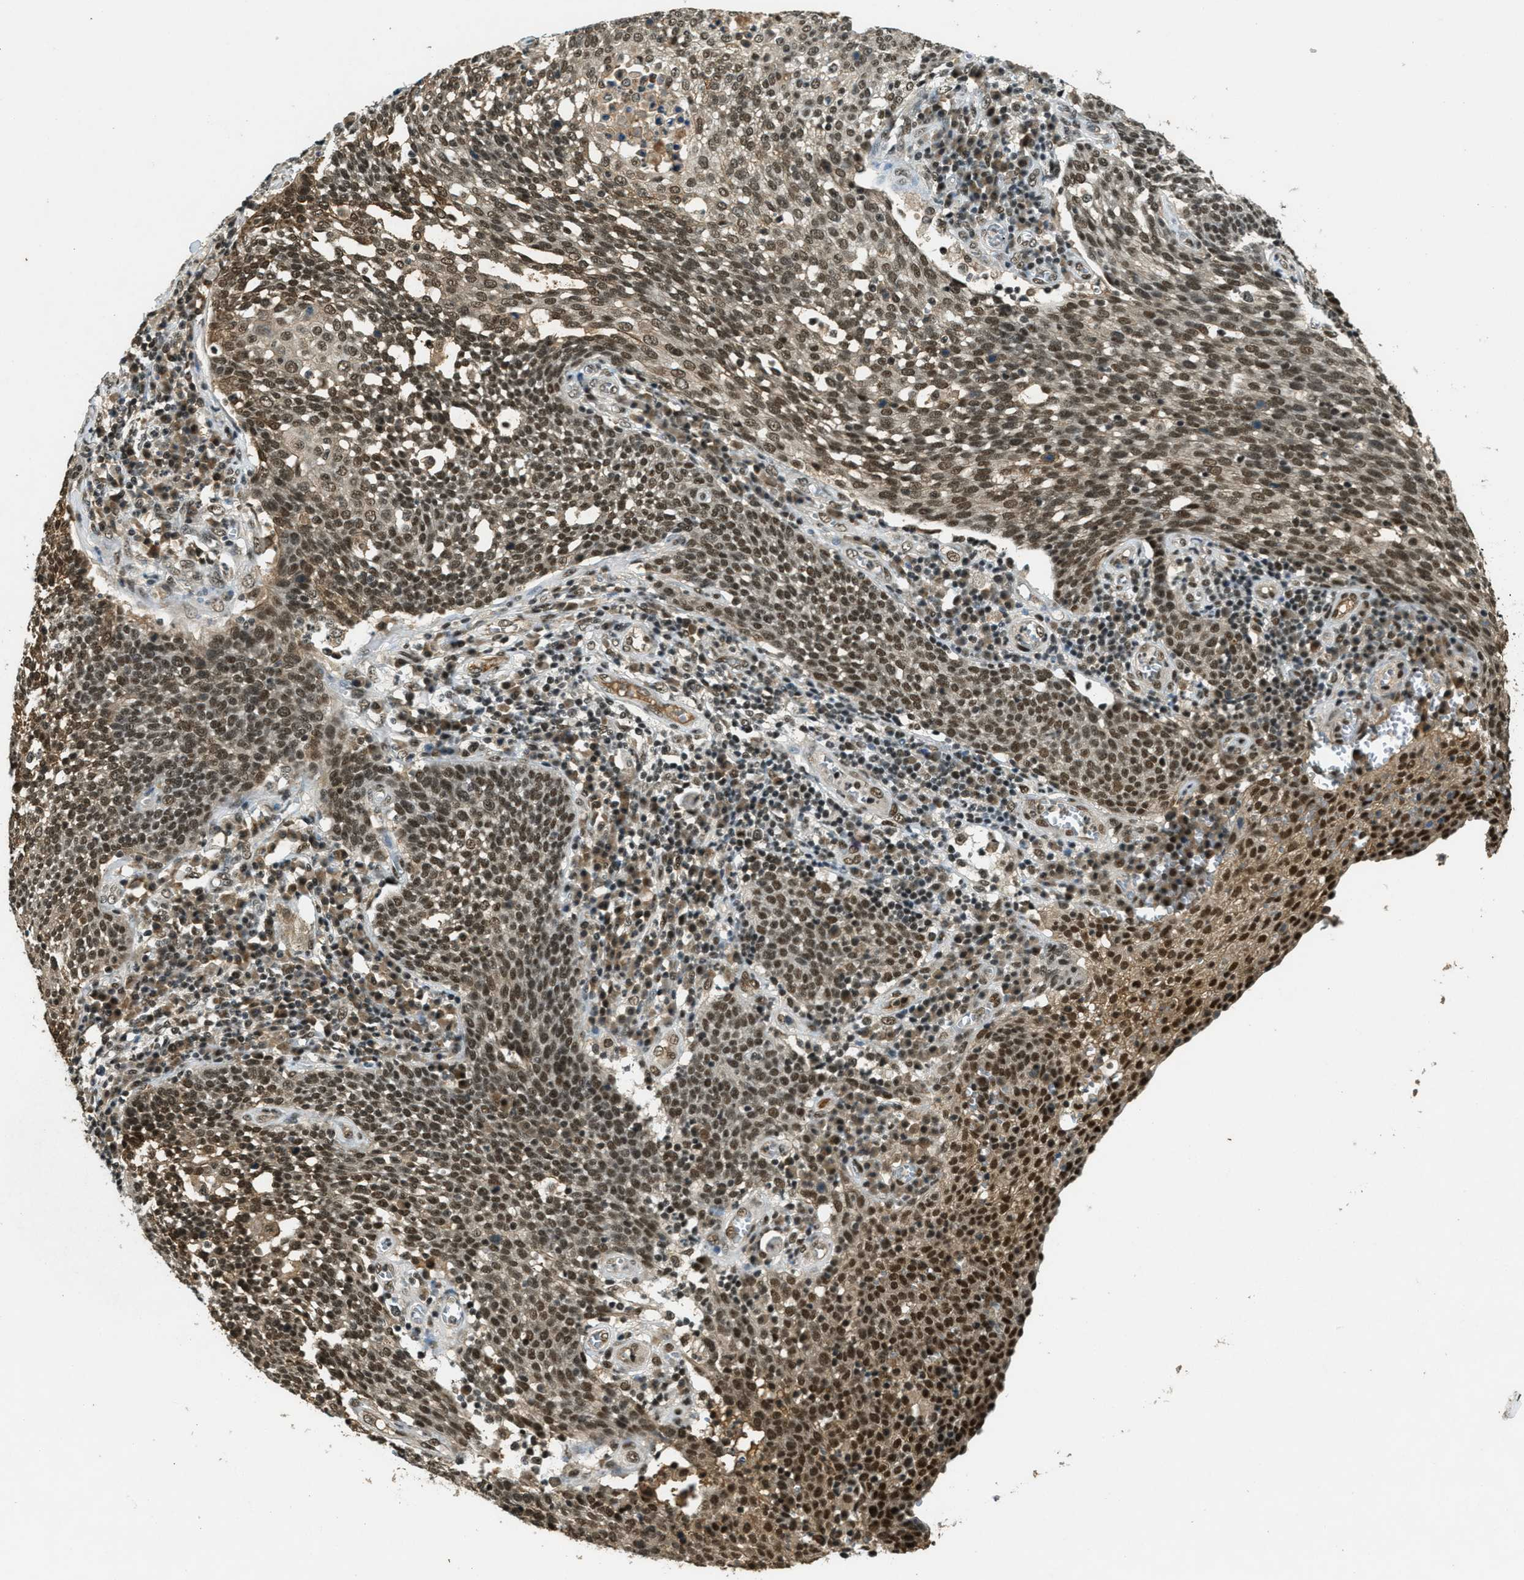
{"staining": {"intensity": "strong", "quantity": ">75%", "location": "nuclear"}, "tissue": "cervical cancer", "cell_type": "Tumor cells", "image_type": "cancer", "snomed": [{"axis": "morphology", "description": "Squamous cell carcinoma, NOS"}, {"axis": "topography", "description": "Cervix"}], "caption": "Strong nuclear staining is identified in about >75% of tumor cells in cervical cancer.", "gene": "ZNF148", "patient": {"sex": "female", "age": 34}}